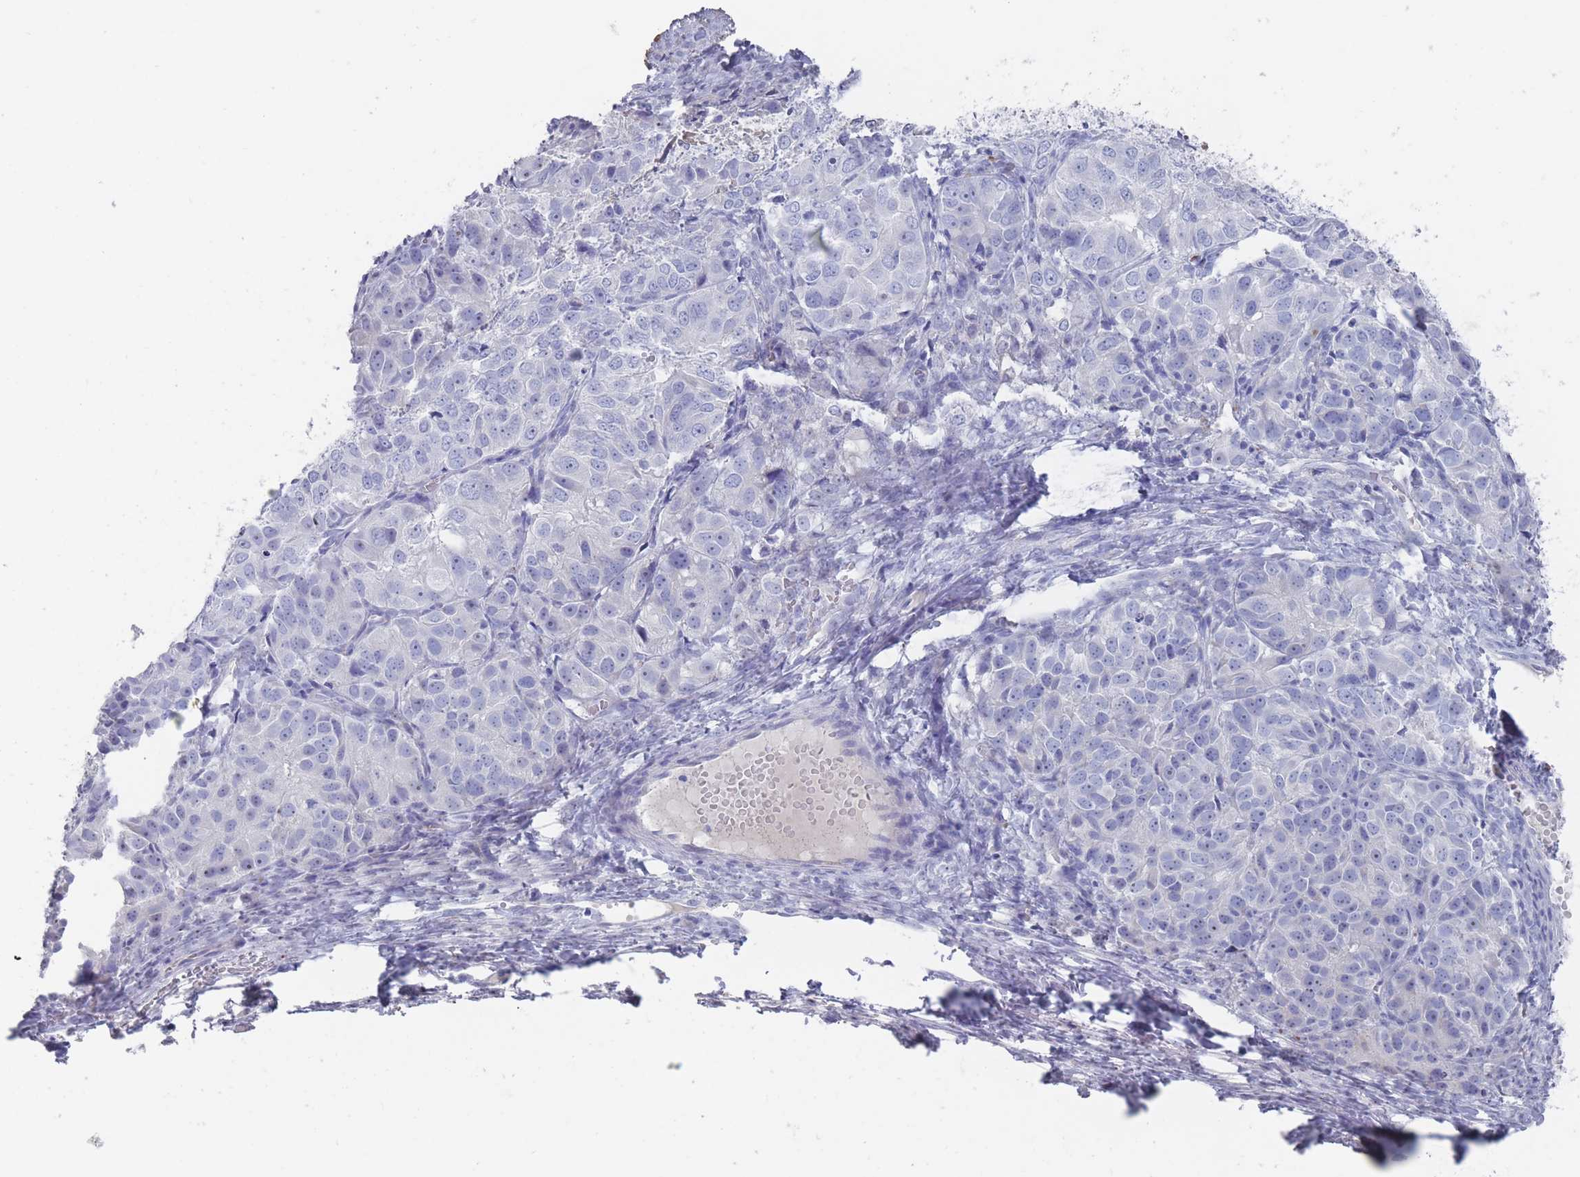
{"staining": {"intensity": "negative", "quantity": "none", "location": "none"}, "tissue": "ovarian cancer", "cell_type": "Tumor cells", "image_type": "cancer", "snomed": [{"axis": "morphology", "description": "Carcinoma, endometroid"}, {"axis": "topography", "description": "Ovary"}], "caption": "There is no significant staining in tumor cells of endometroid carcinoma (ovarian). Brightfield microscopy of IHC stained with DAB (3,3'-diaminobenzidine) (brown) and hematoxylin (blue), captured at high magnification.", "gene": "ST8SIA5", "patient": {"sex": "female", "age": 51}}